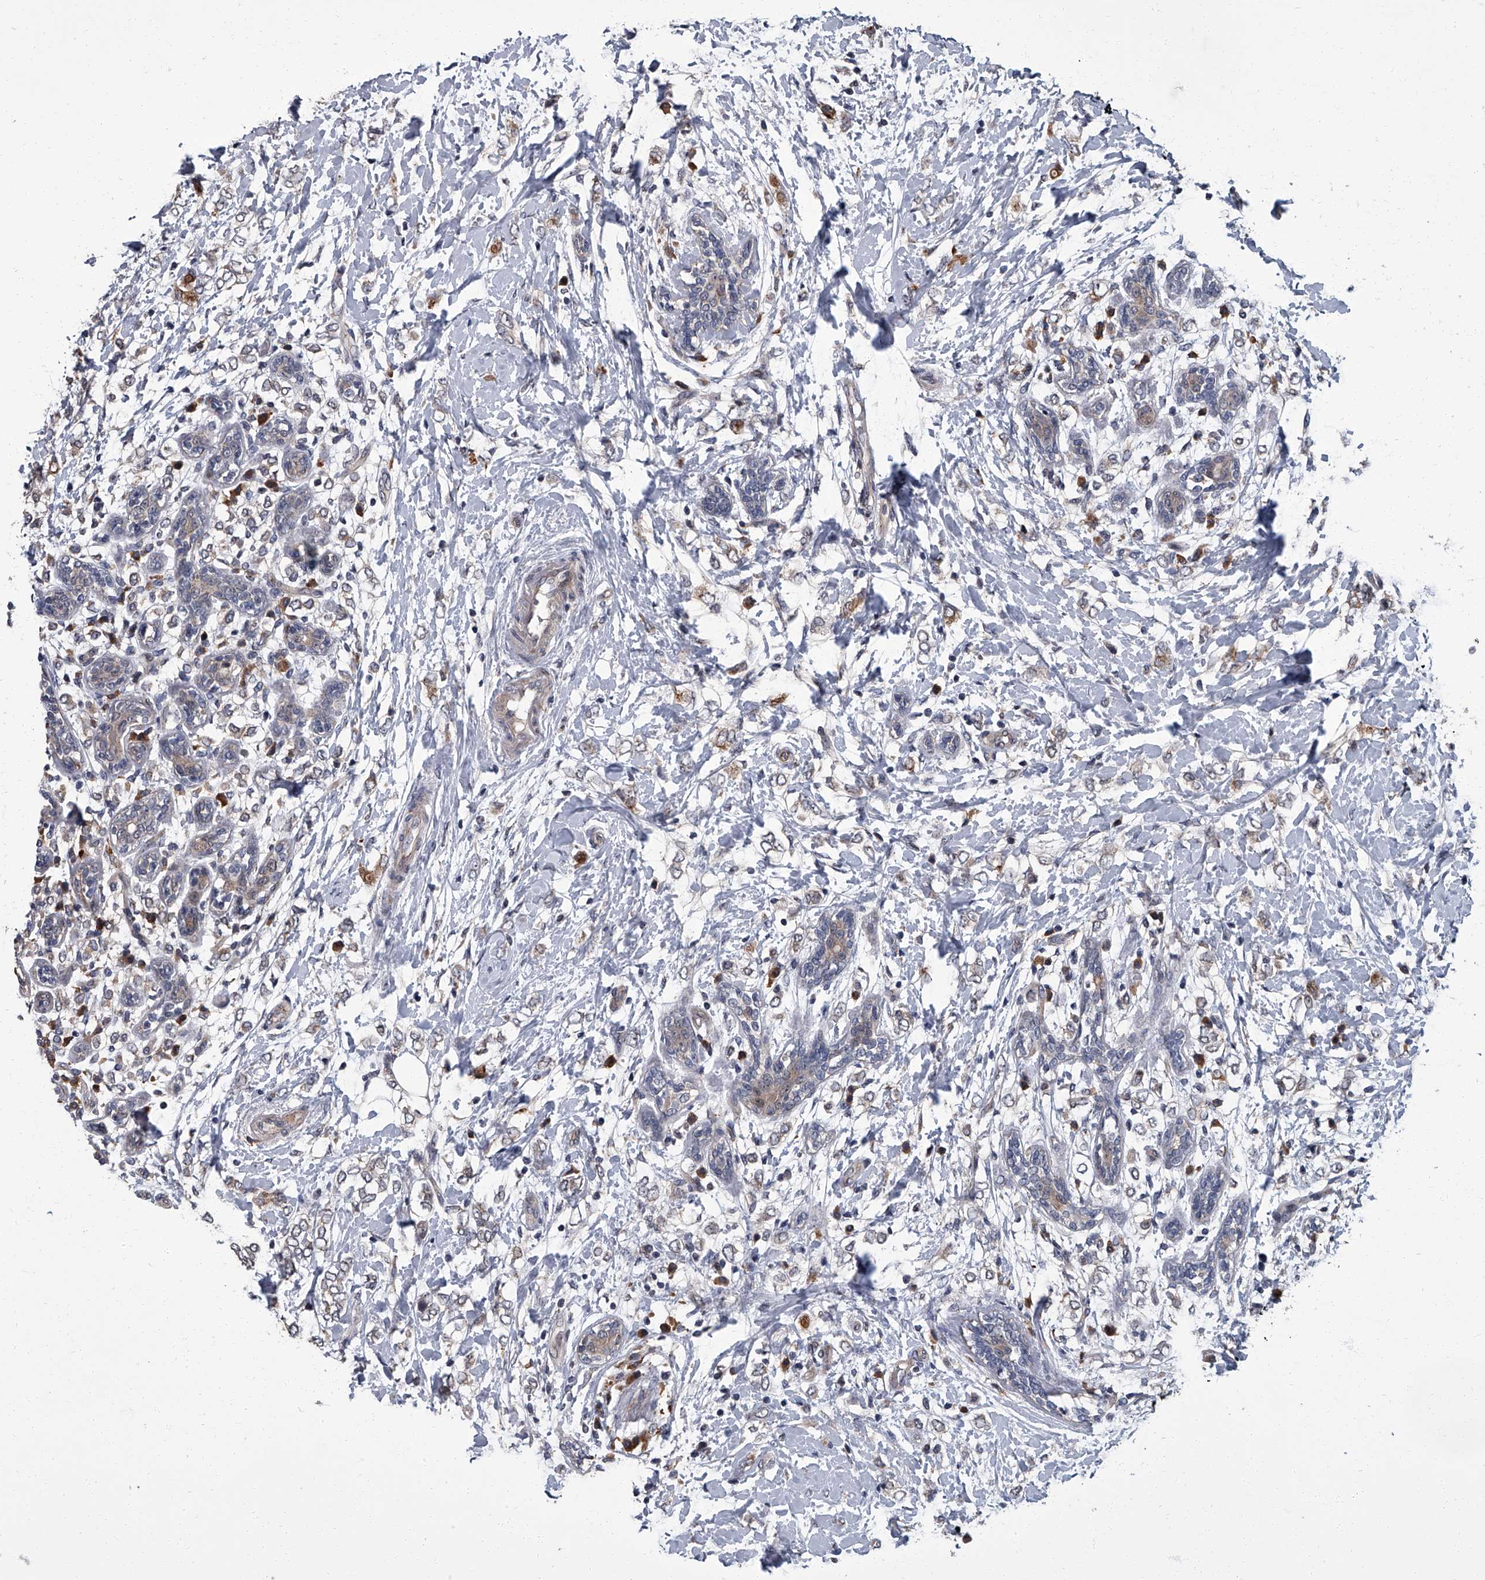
{"staining": {"intensity": "weak", "quantity": "<25%", "location": "nuclear"}, "tissue": "breast cancer", "cell_type": "Tumor cells", "image_type": "cancer", "snomed": [{"axis": "morphology", "description": "Normal tissue, NOS"}, {"axis": "morphology", "description": "Lobular carcinoma"}, {"axis": "topography", "description": "Breast"}], "caption": "Tumor cells are negative for brown protein staining in lobular carcinoma (breast).", "gene": "ZNF274", "patient": {"sex": "female", "age": 47}}